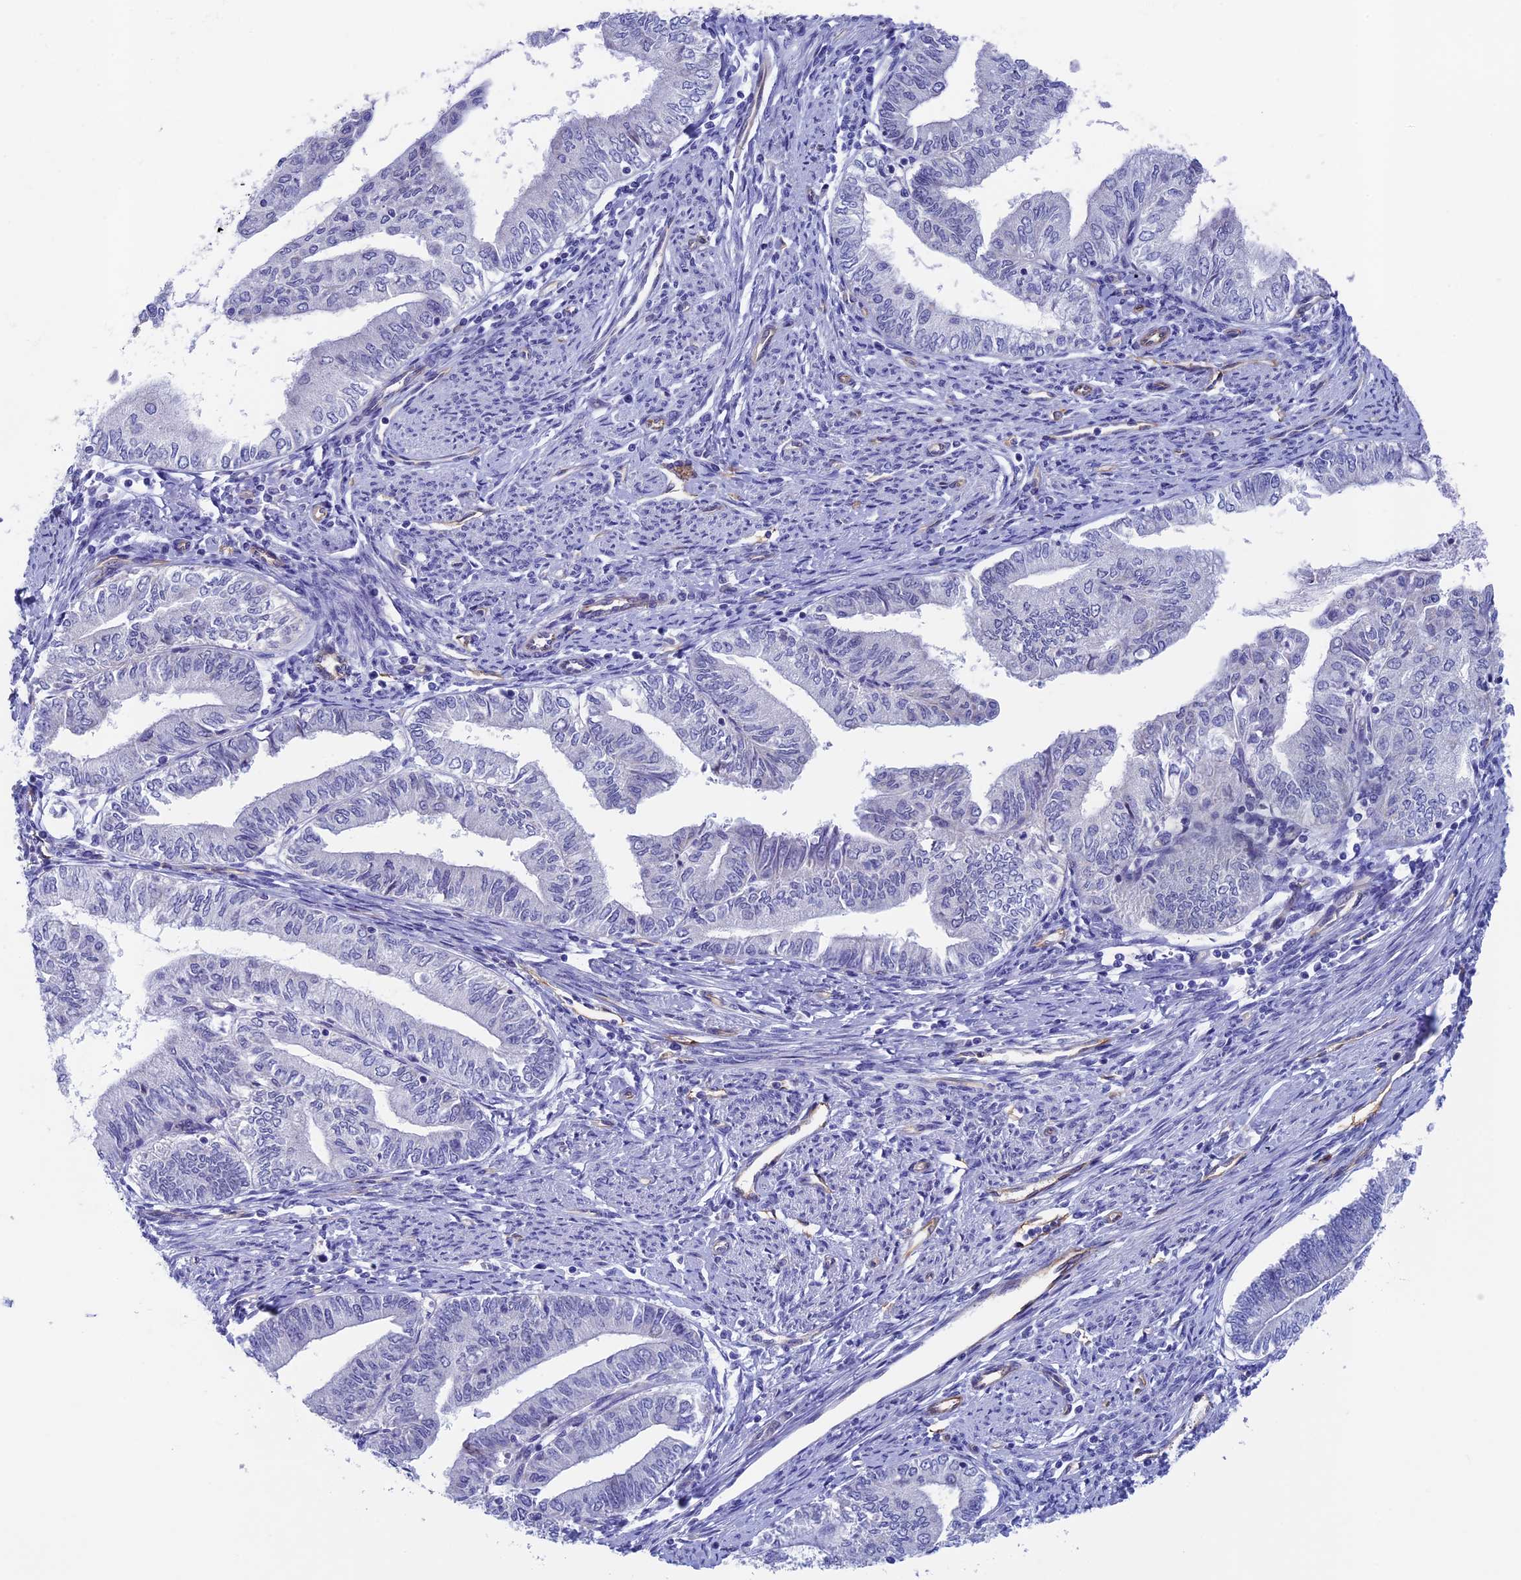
{"staining": {"intensity": "negative", "quantity": "none", "location": "none"}, "tissue": "endometrial cancer", "cell_type": "Tumor cells", "image_type": "cancer", "snomed": [{"axis": "morphology", "description": "Adenocarcinoma, NOS"}, {"axis": "topography", "description": "Endometrium"}], "caption": "The photomicrograph exhibits no staining of tumor cells in endometrial adenocarcinoma.", "gene": "INSYN1", "patient": {"sex": "female", "age": 66}}